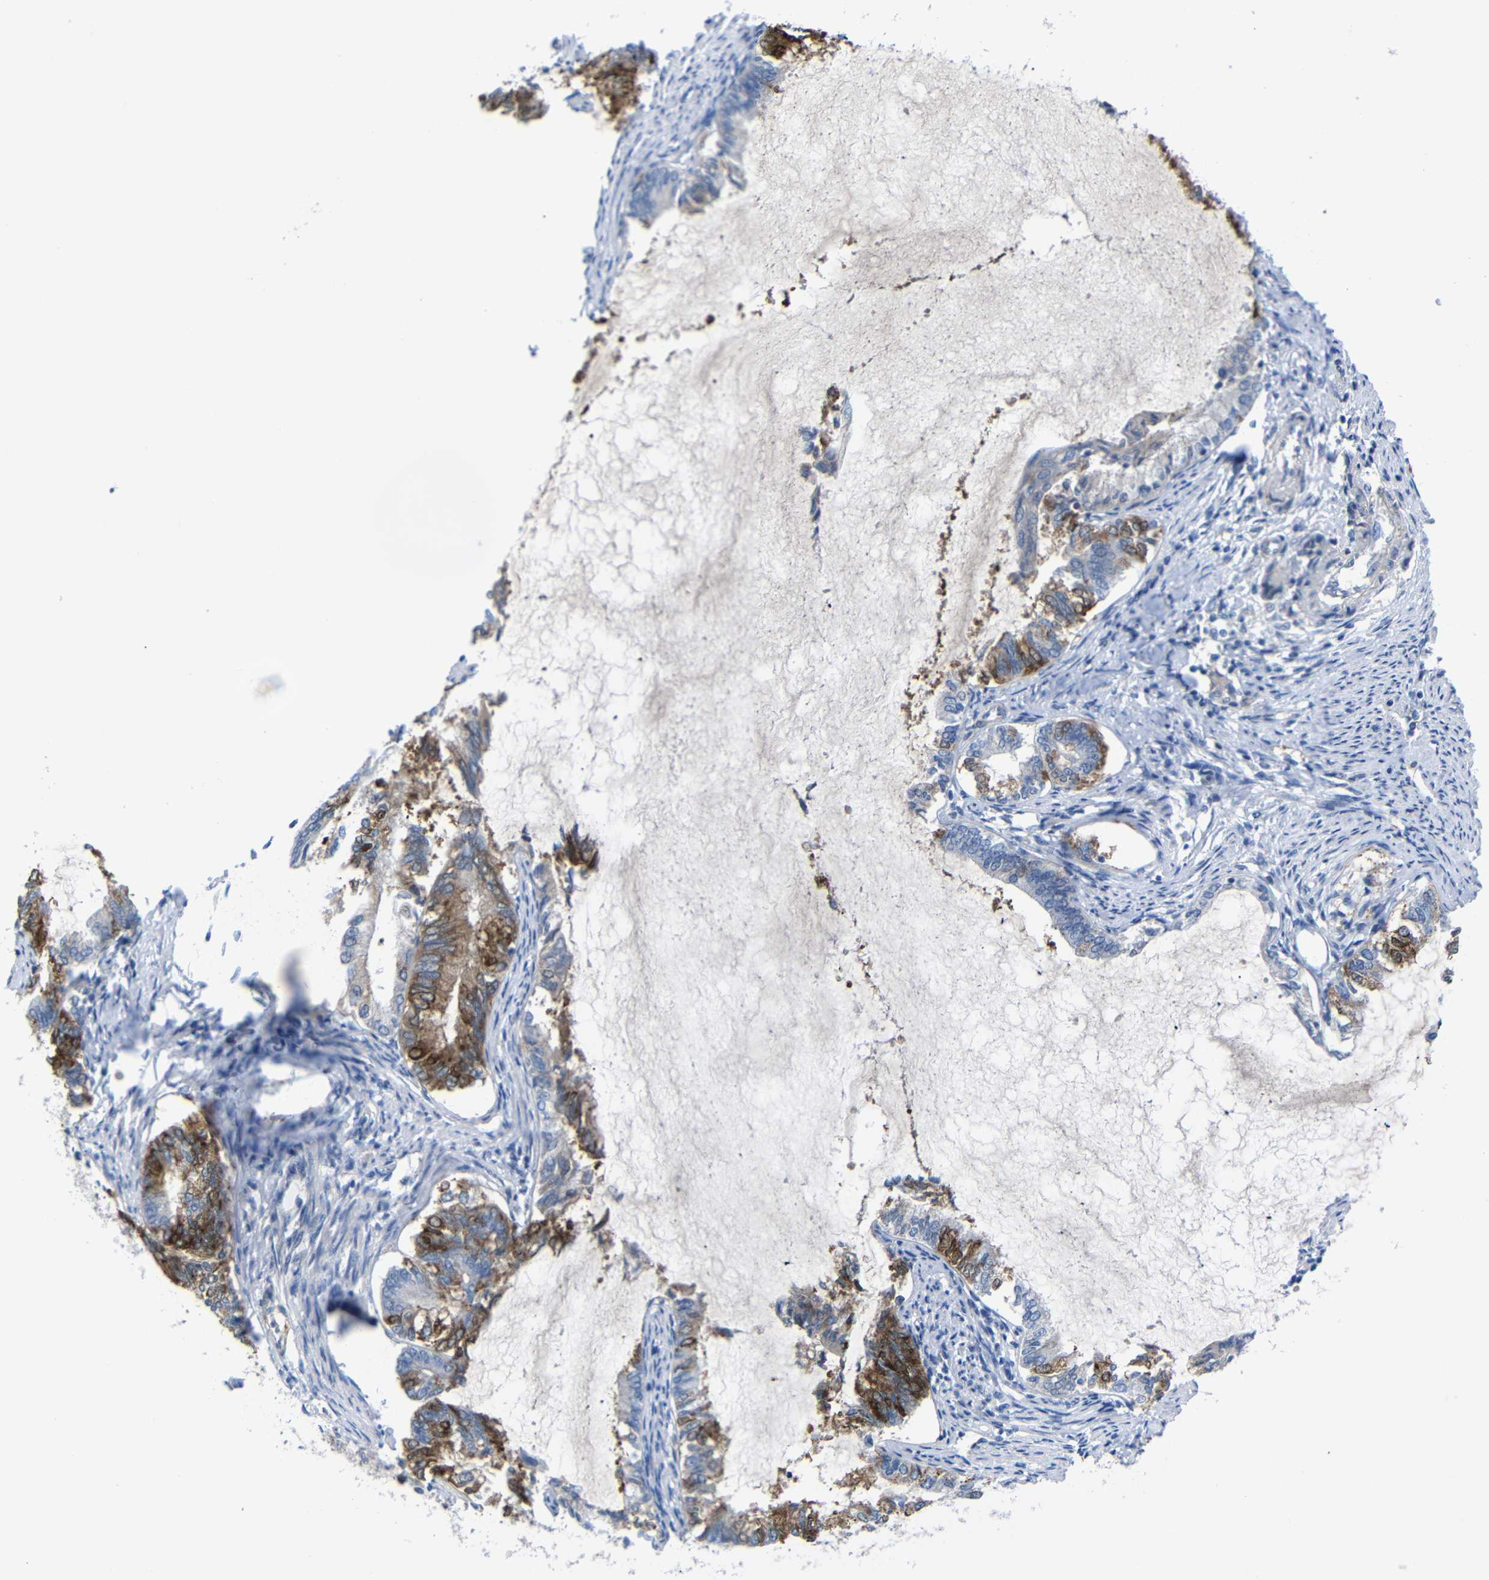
{"staining": {"intensity": "moderate", "quantity": "25%-75%", "location": "cytoplasmic/membranous"}, "tissue": "endometrial cancer", "cell_type": "Tumor cells", "image_type": "cancer", "snomed": [{"axis": "morphology", "description": "Adenocarcinoma, NOS"}, {"axis": "topography", "description": "Endometrium"}], "caption": "Immunohistochemistry (DAB (3,3'-diaminobenzidine)) staining of endometrial adenocarcinoma reveals moderate cytoplasmic/membranous protein staining in about 25%-75% of tumor cells.", "gene": "CMTM1", "patient": {"sex": "female", "age": 86}}